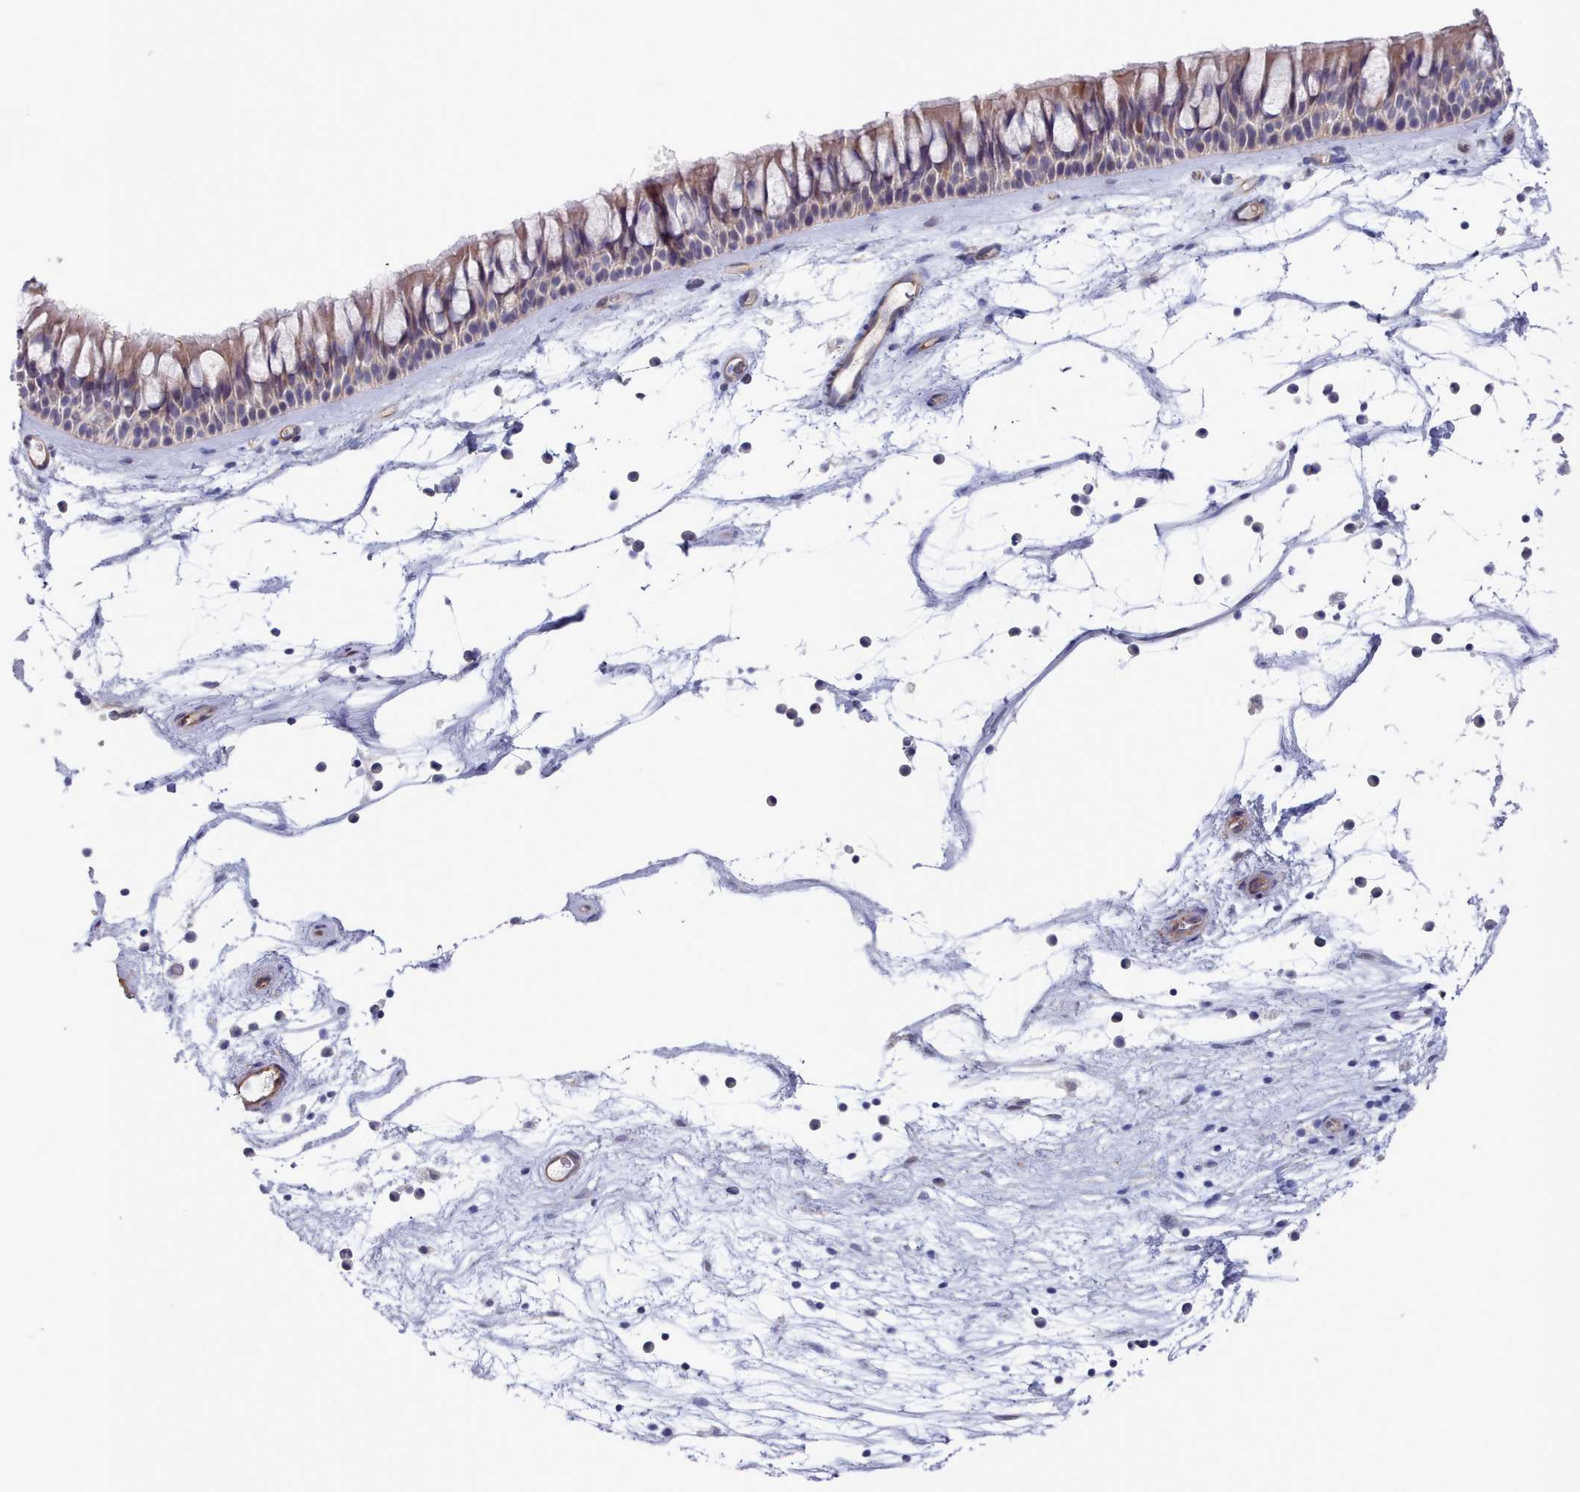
{"staining": {"intensity": "moderate", "quantity": ">75%", "location": "cytoplasmic/membranous"}, "tissue": "nasopharynx", "cell_type": "Respiratory epithelial cells", "image_type": "normal", "snomed": [{"axis": "morphology", "description": "Normal tissue, NOS"}, {"axis": "topography", "description": "Nasopharynx"}], "caption": "Respiratory epithelial cells display medium levels of moderate cytoplasmic/membranous staining in approximately >75% of cells in benign nasopharynx. The staining was performed using DAB (3,3'-diaminobenzidine), with brown indicating positive protein expression. Nuclei are stained blue with hematoxylin.", "gene": "G6PC1", "patient": {"sex": "male", "age": 64}}